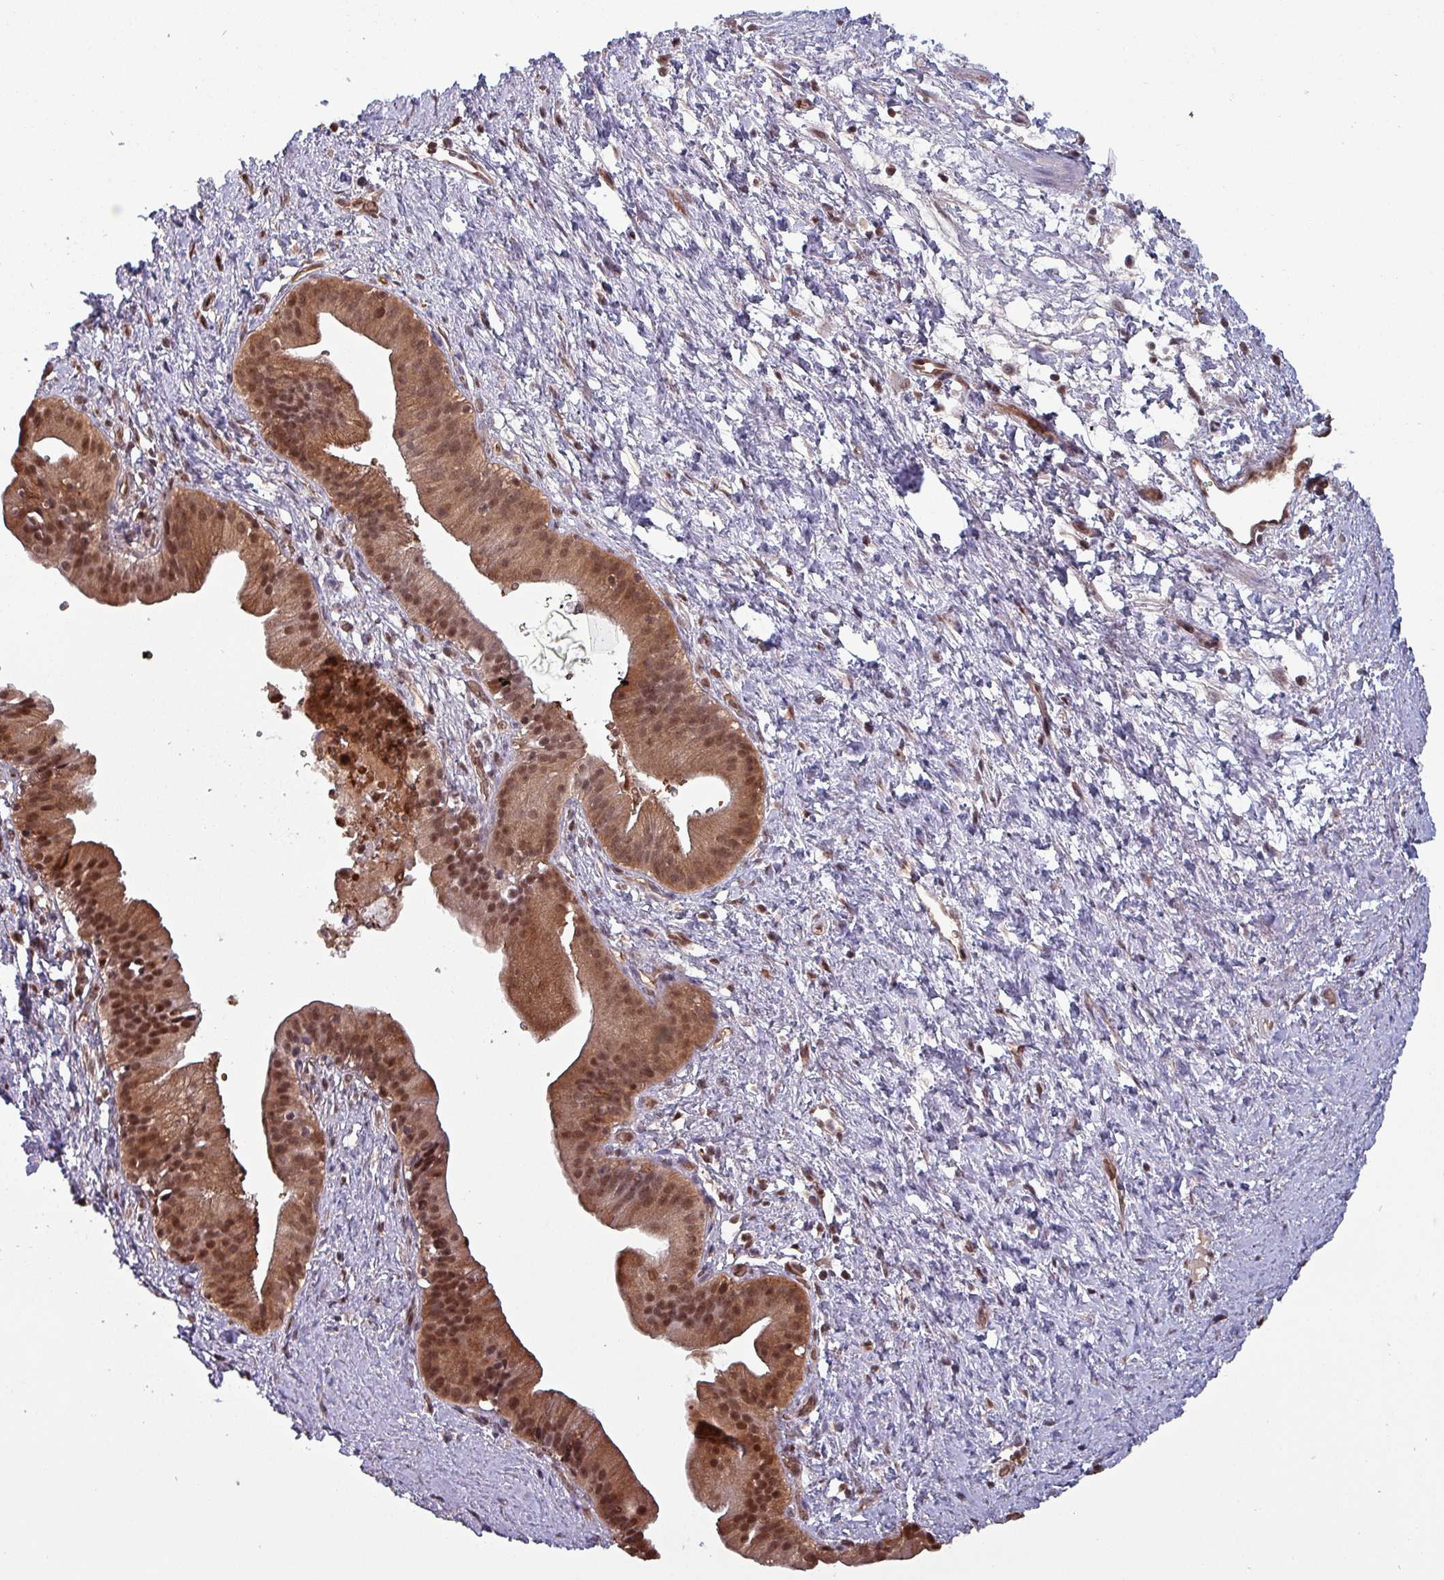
{"staining": {"intensity": "strong", "quantity": ">75%", "location": "cytoplasmic/membranous,nuclear"}, "tissue": "pancreatic cancer", "cell_type": "Tumor cells", "image_type": "cancer", "snomed": [{"axis": "morphology", "description": "Adenocarcinoma, NOS"}, {"axis": "topography", "description": "Pancreas"}], "caption": "About >75% of tumor cells in pancreatic adenocarcinoma demonstrate strong cytoplasmic/membranous and nuclear protein positivity as visualized by brown immunohistochemical staining.", "gene": "PSMB8", "patient": {"sex": "male", "age": 68}}